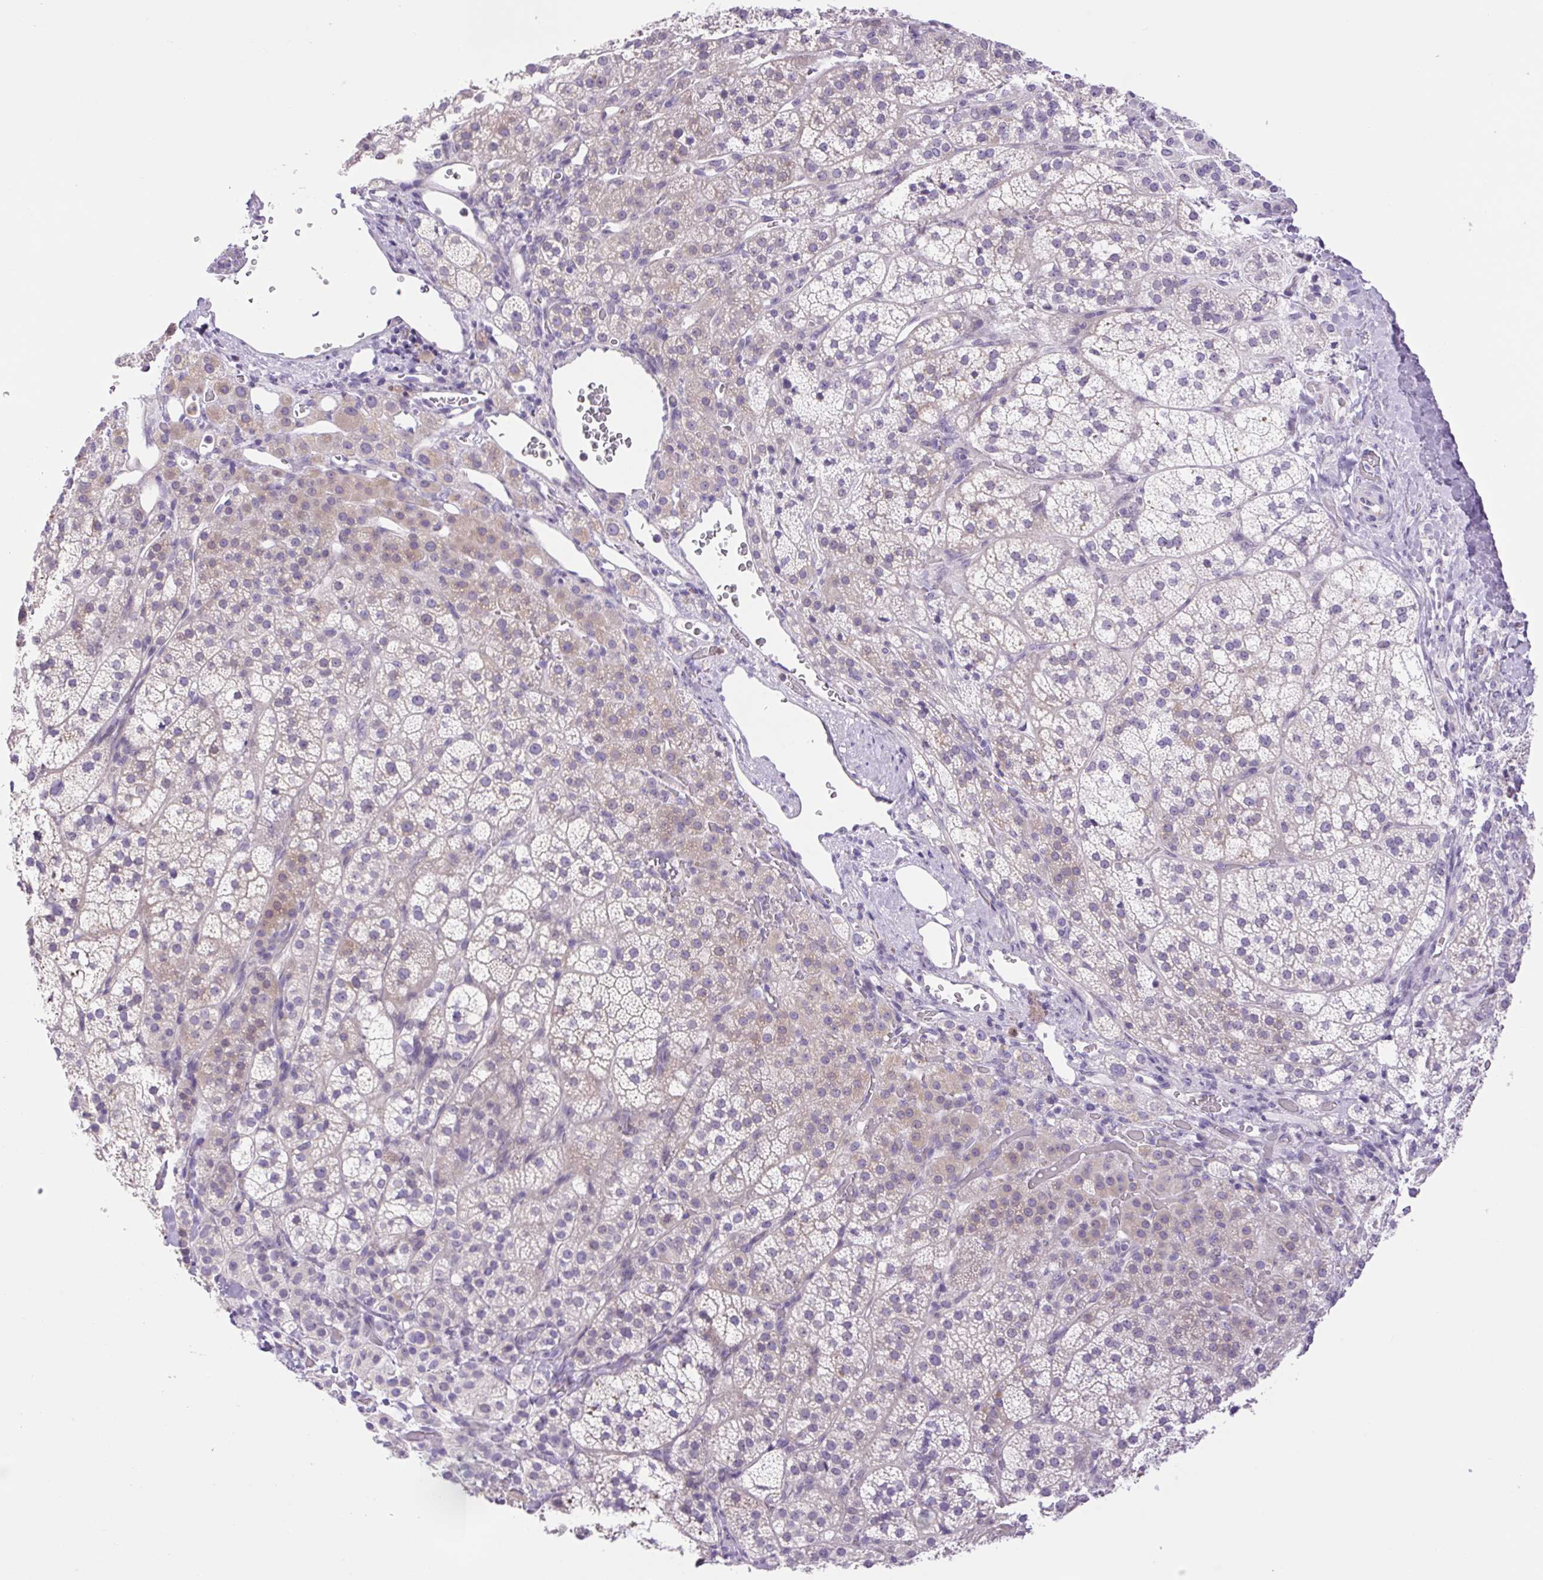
{"staining": {"intensity": "weak", "quantity": "25%-75%", "location": "cytoplasmic/membranous"}, "tissue": "adrenal gland", "cell_type": "Glandular cells", "image_type": "normal", "snomed": [{"axis": "morphology", "description": "Normal tissue, NOS"}, {"axis": "topography", "description": "Adrenal gland"}], "caption": "The micrograph exhibits a brown stain indicating the presence of a protein in the cytoplasmic/membranous of glandular cells in adrenal gland.", "gene": "FAM177B", "patient": {"sex": "female", "age": 60}}